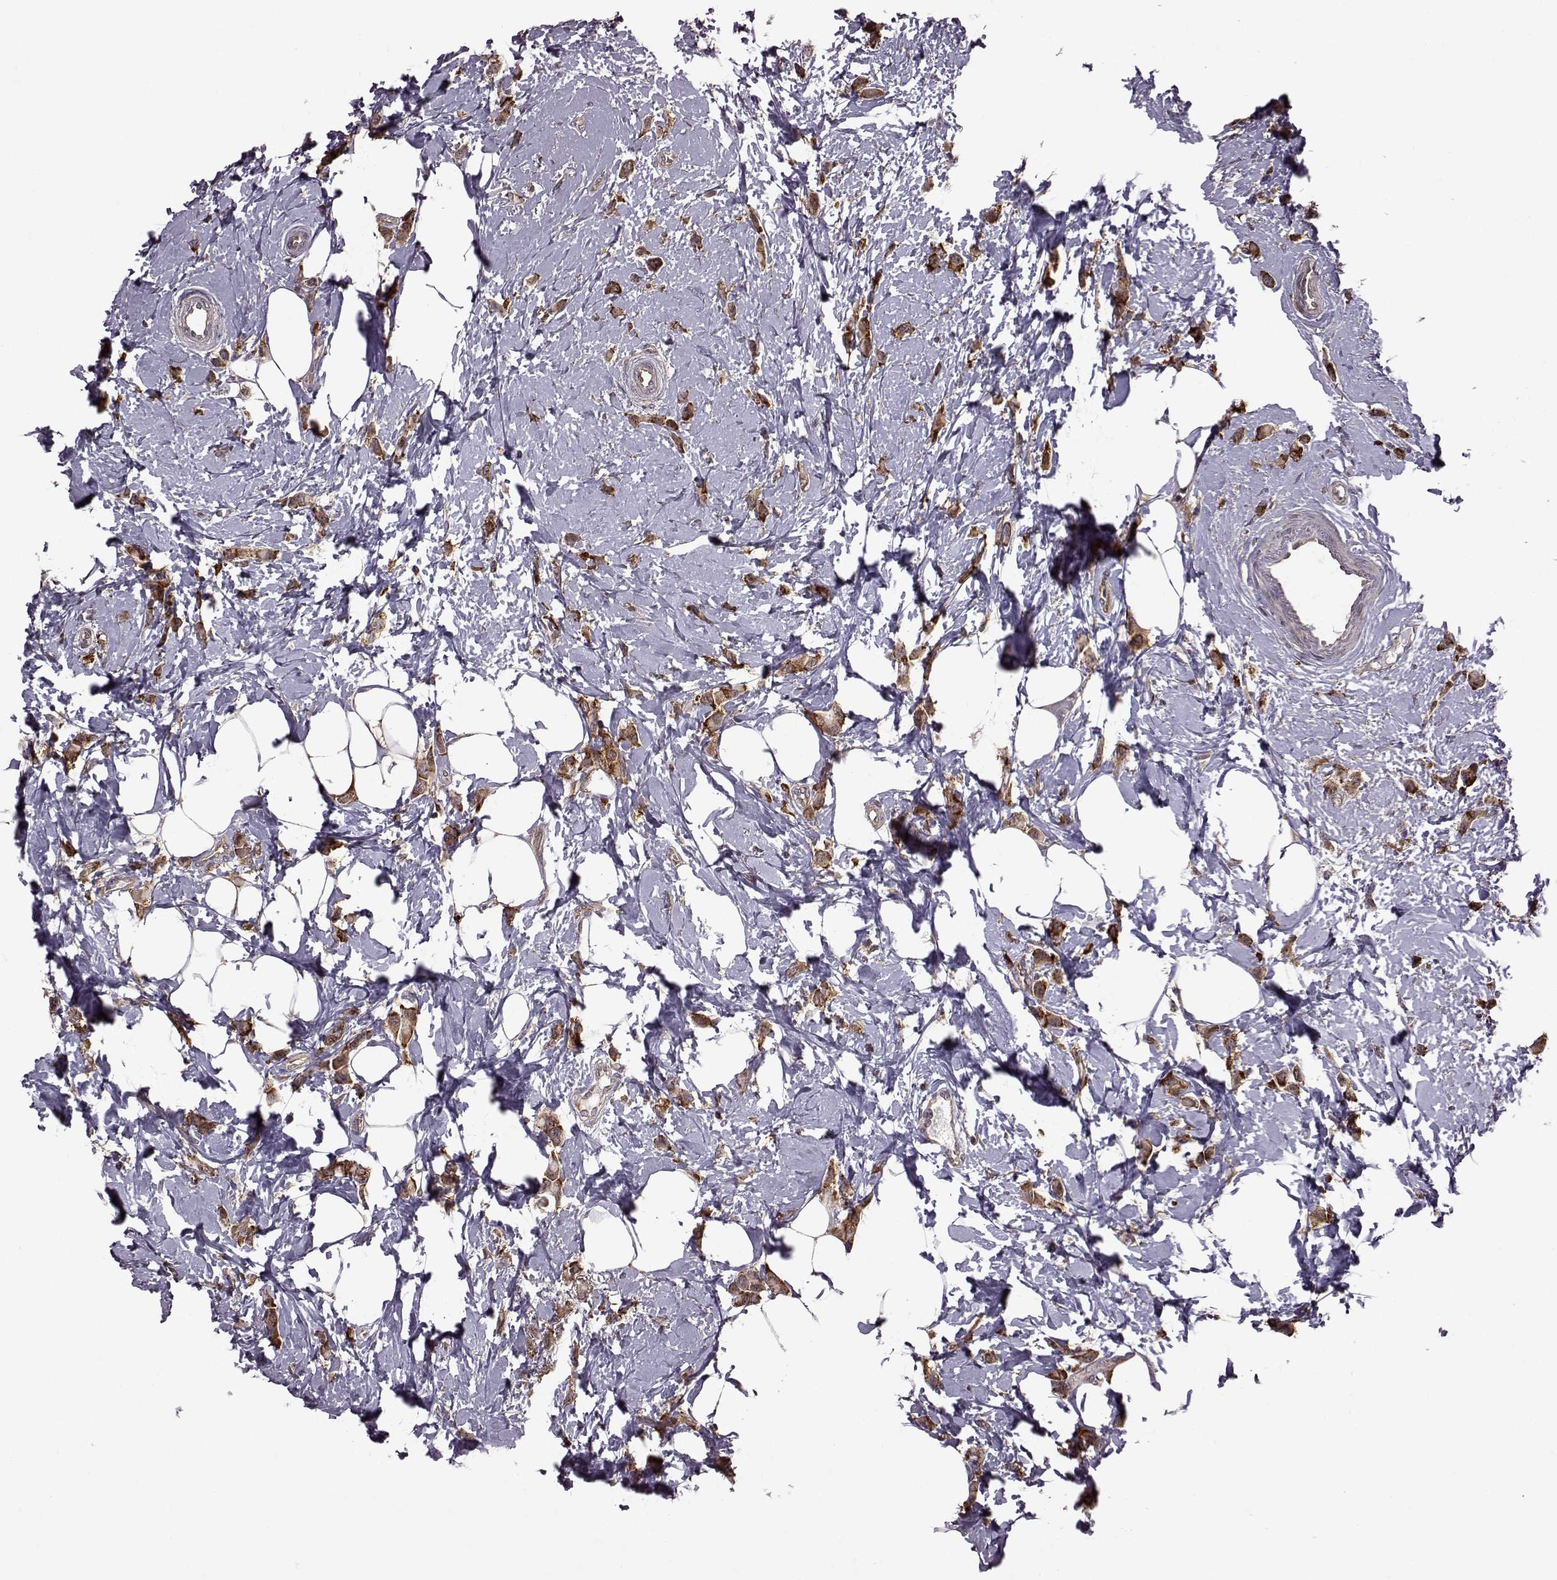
{"staining": {"intensity": "strong", "quantity": ">75%", "location": "cytoplasmic/membranous"}, "tissue": "breast cancer", "cell_type": "Tumor cells", "image_type": "cancer", "snomed": [{"axis": "morphology", "description": "Lobular carcinoma"}, {"axis": "topography", "description": "Breast"}], "caption": "Breast cancer (lobular carcinoma) stained for a protein displays strong cytoplasmic/membranous positivity in tumor cells. The staining is performed using DAB brown chromogen to label protein expression. The nuclei are counter-stained blue using hematoxylin.", "gene": "URI1", "patient": {"sex": "female", "age": 66}}